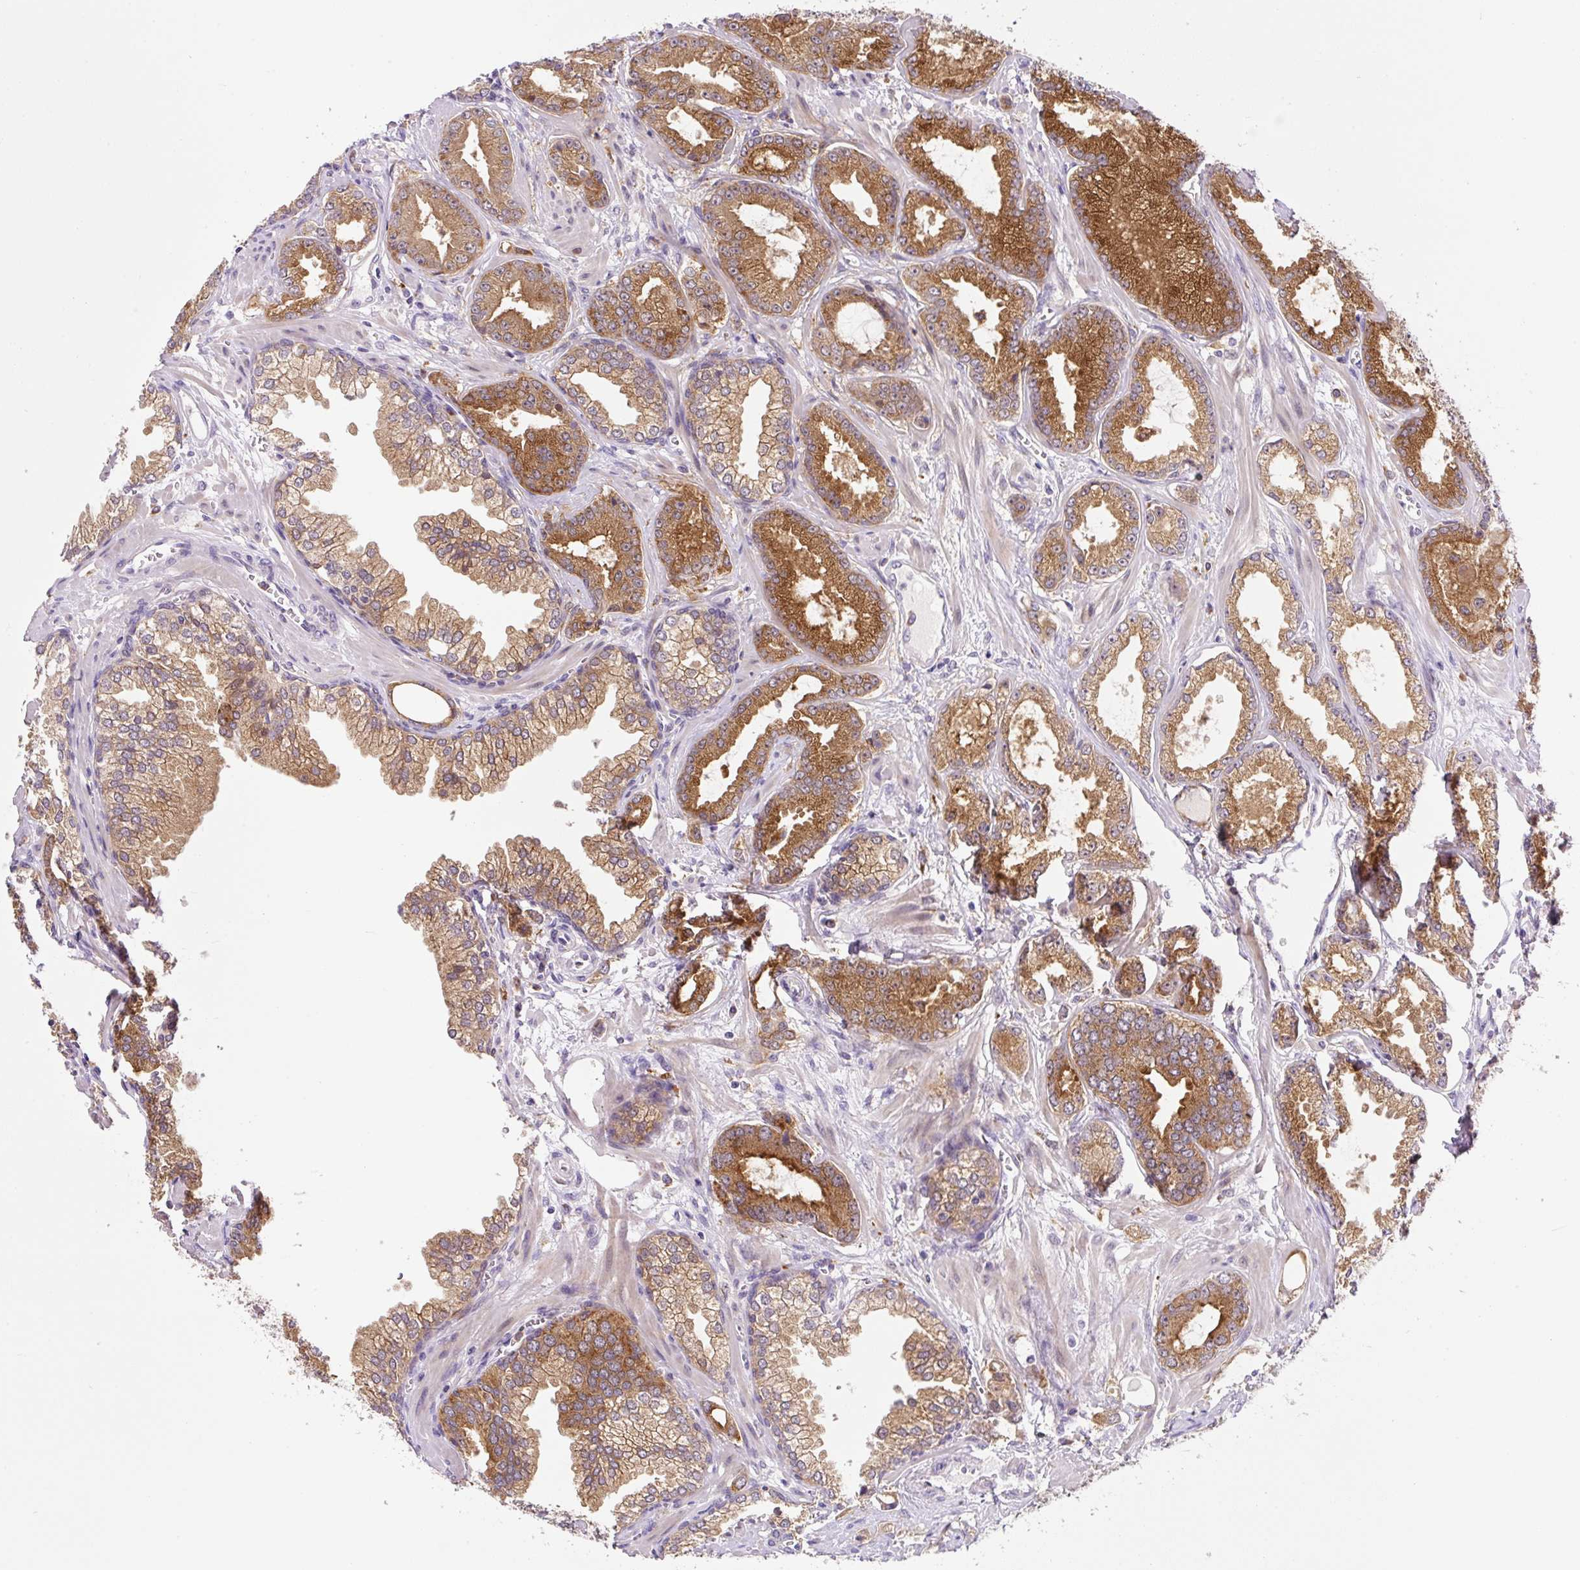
{"staining": {"intensity": "strong", "quantity": ">75%", "location": "cytoplasmic/membranous"}, "tissue": "prostate cancer", "cell_type": "Tumor cells", "image_type": "cancer", "snomed": [{"axis": "morphology", "description": "Adenocarcinoma, Medium grade"}, {"axis": "topography", "description": "Prostate"}], "caption": "Immunohistochemical staining of prostate adenocarcinoma (medium-grade) demonstrates high levels of strong cytoplasmic/membranous expression in approximately >75% of tumor cells. The staining was performed using DAB, with brown indicating positive protein expression. Nuclei are stained blue with hematoxylin.", "gene": "CEBPZOS", "patient": {"sex": "male", "age": 57}}